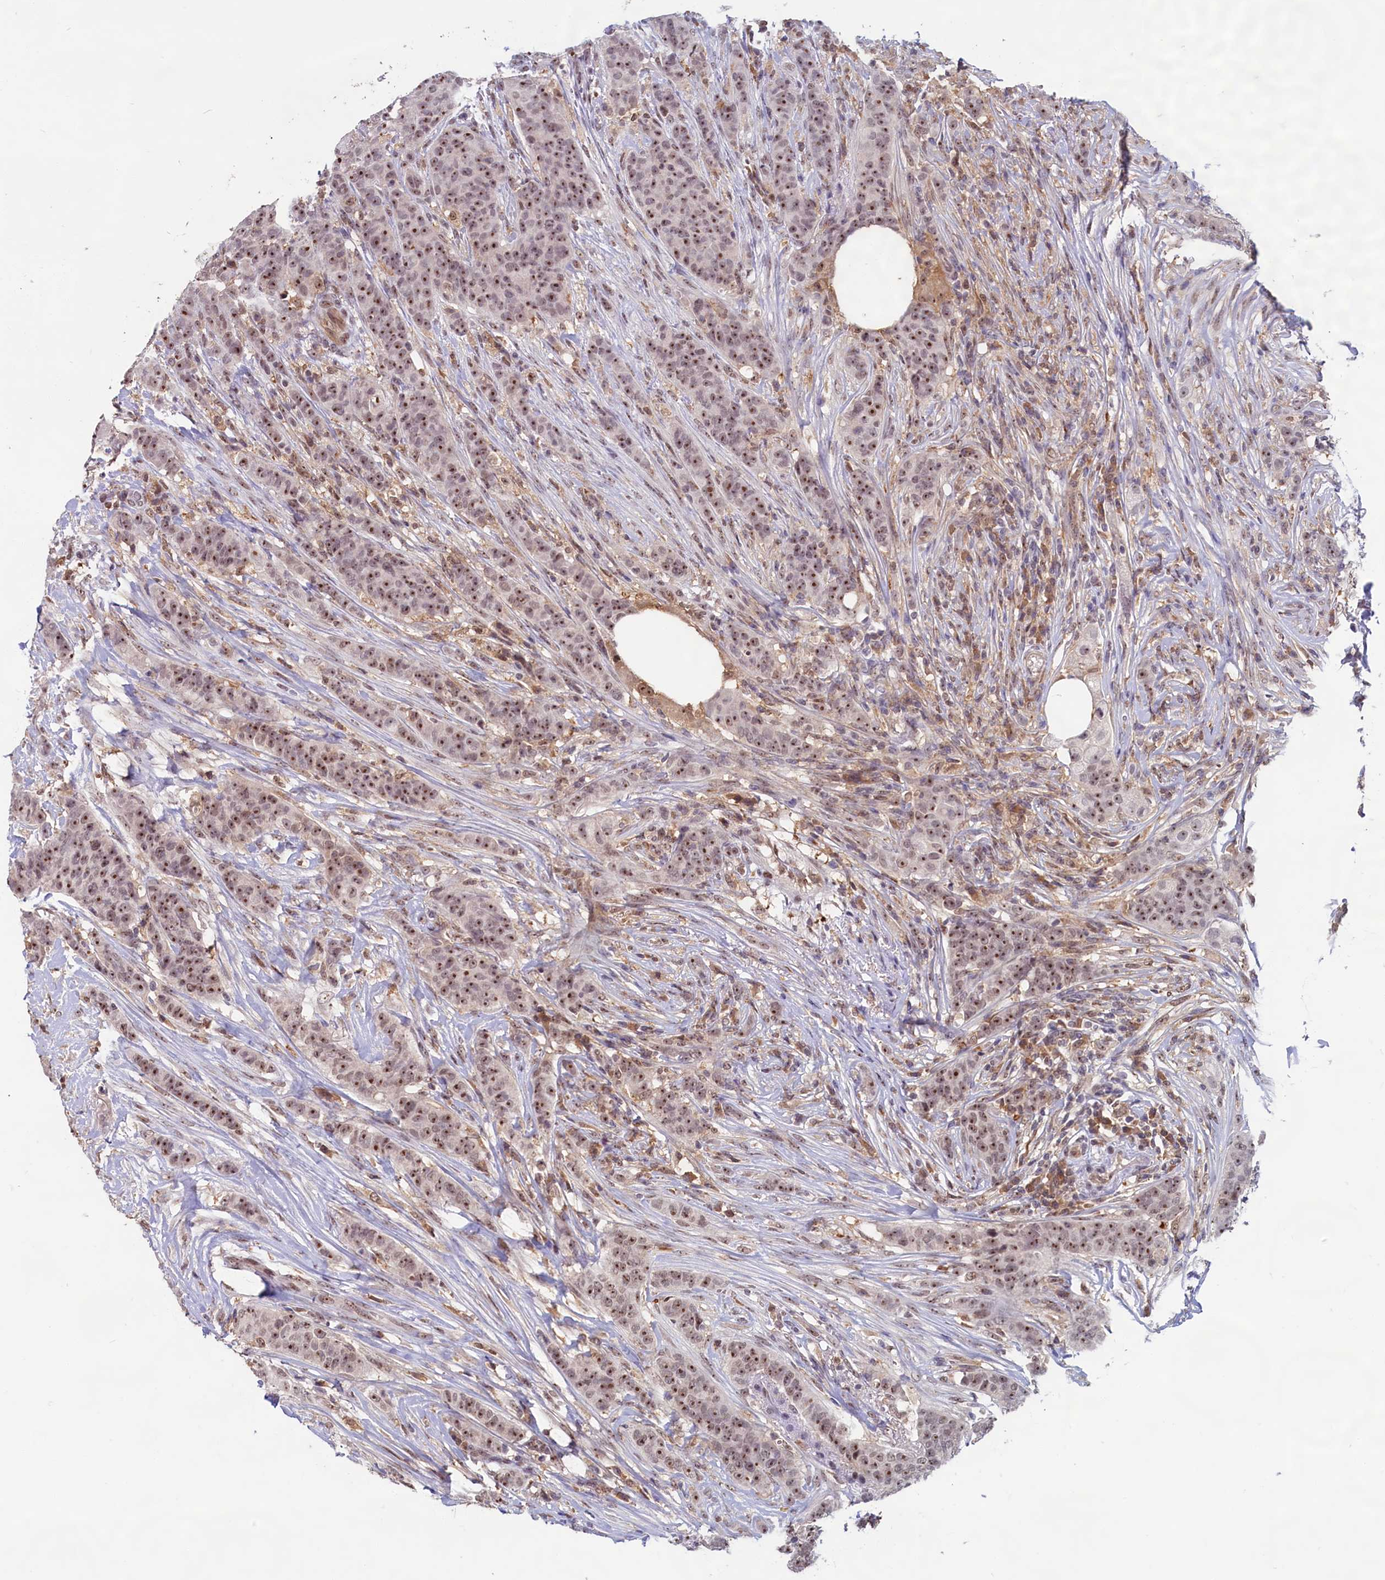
{"staining": {"intensity": "moderate", "quantity": ">75%", "location": "nuclear"}, "tissue": "breast cancer", "cell_type": "Tumor cells", "image_type": "cancer", "snomed": [{"axis": "morphology", "description": "Duct carcinoma"}, {"axis": "topography", "description": "Breast"}], "caption": "This is a photomicrograph of immunohistochemistry staining of breast cancer (intraductal carcinoma), which shows moderate staining in the nuclear of tumor cells.", "gene": "C1D", "patient": {"sex": "female", "age": 40}}